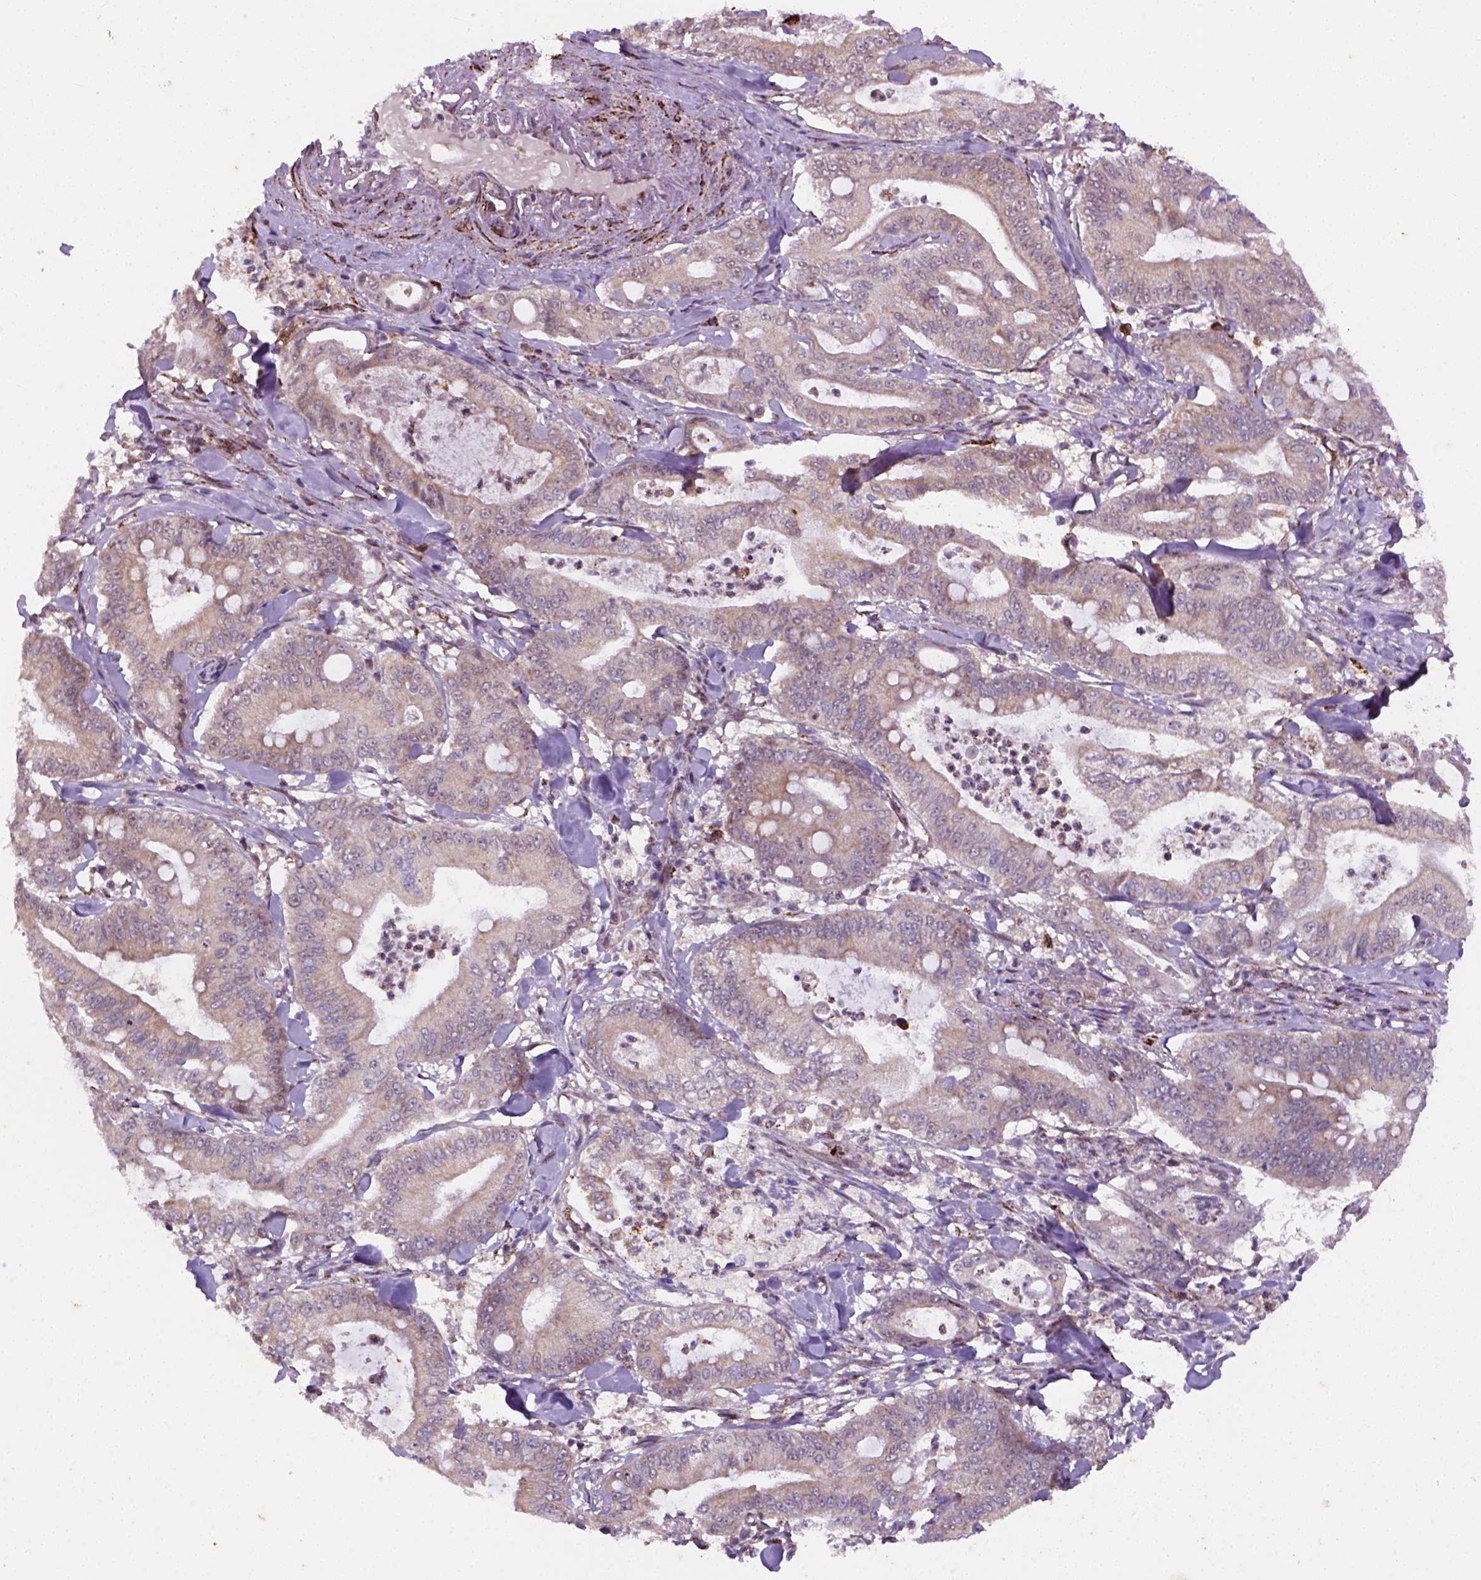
{"staining": {"intensity": "moderate", "quantity": "<25%", "location": "cytoplasmic/membranous"}, "tissue": "pancreatic cancer", "cell_type": "Tumor cells", "image_type": "cancer", "snomed": [{"axis": "morphology", "description": "Adenocarcinoma, NOS"}, {"axis": "topography", "description": "Pancreas"}], "caption": "The histopathology image exhibits immunohistochemical staining of pancreatic cancer (adenocarcinoma). There is moderate cytoplasmic/membranous positivity is seen in about <25% of tumor cells.", "gene": "FZD7", "patient": {"sex": "male", "age": 71}}